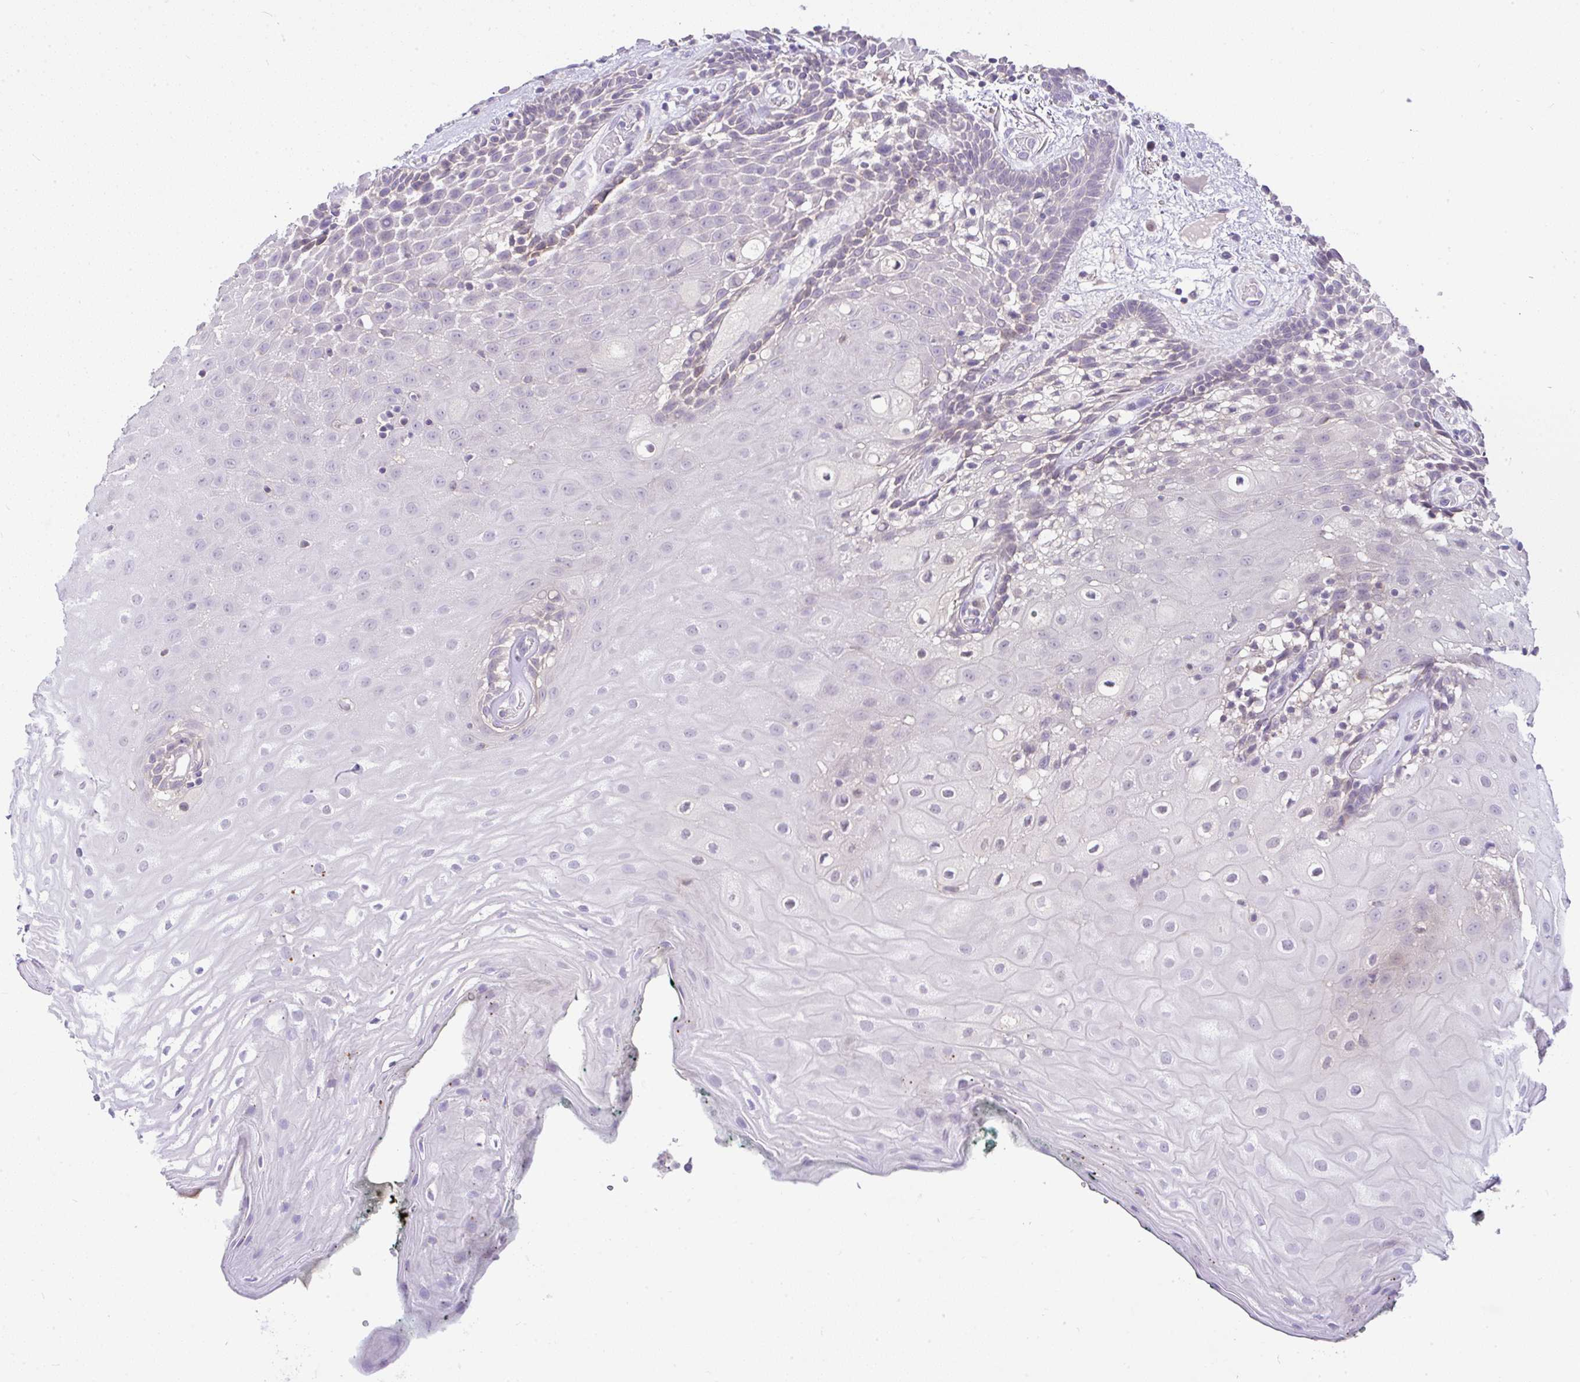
{"staining": {"intensity": "negative", "quantity": "none", "location": "none"}, "tissue": "oral mucosa", "cell_type": "Squamous epithelial cells", "image_type": "normal", "snomed": [{"axis": "morphology", "description": "Normal tissue, NOS"}, {"axis": "morphology", "description": "Squamous cell carcinoma, NOS"}, {"axis": "topography", "description": "Oral tissue"}, {"axis": "topography", "description": "Head-Neck"}], "caption": "Immunohistochemistry of benign human oral mucosa displays no expression in squamous epithelial cells.", "gene": "CTU1", "patient": {"sex": "male", "age": 64}}